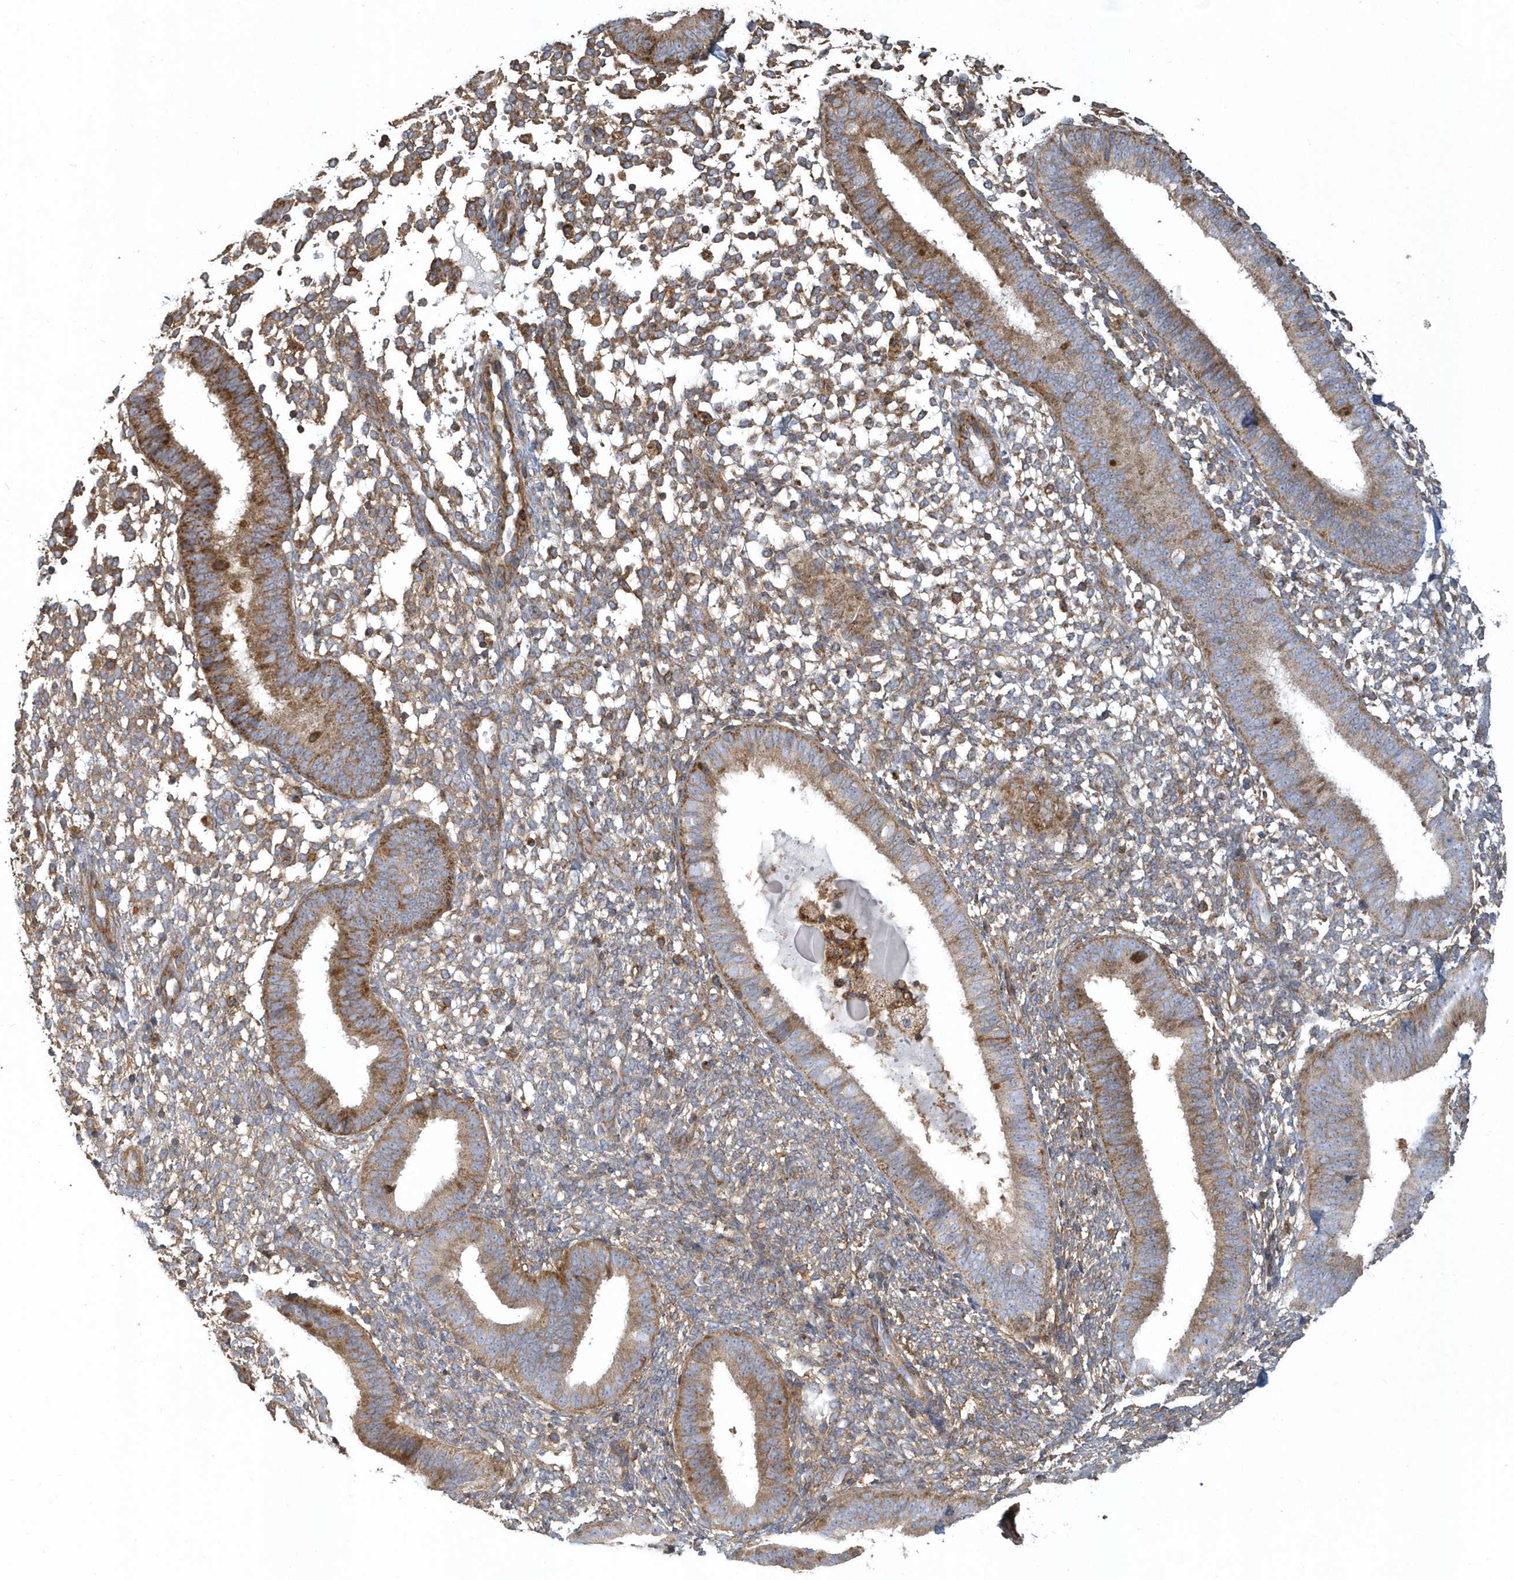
{"staining": {"intensity": "moderate", "quantity": "25%-75%", "location": "cytoplasmic/membranous"}, "tissue": "endometrium", "cell_type": "Cells in endometrial stroma", "image_type": "normal", "snomed": [{"axis": "morphology", "description": "Normal tissue, NOS"}, {"axis": "topography", "description": "Uterus"}, {"axis": "topography", "description": "Endometrium"}], "caption": "Immunohistochemical staining of normal human endometrium displays 25%-75% levels of moderate cytoplasmic/membranous protein staining in about 25%-75% of cells in endometrial stroma.", "gene": "TRAIP", "patient": {"sex": "female", "age": 48}}